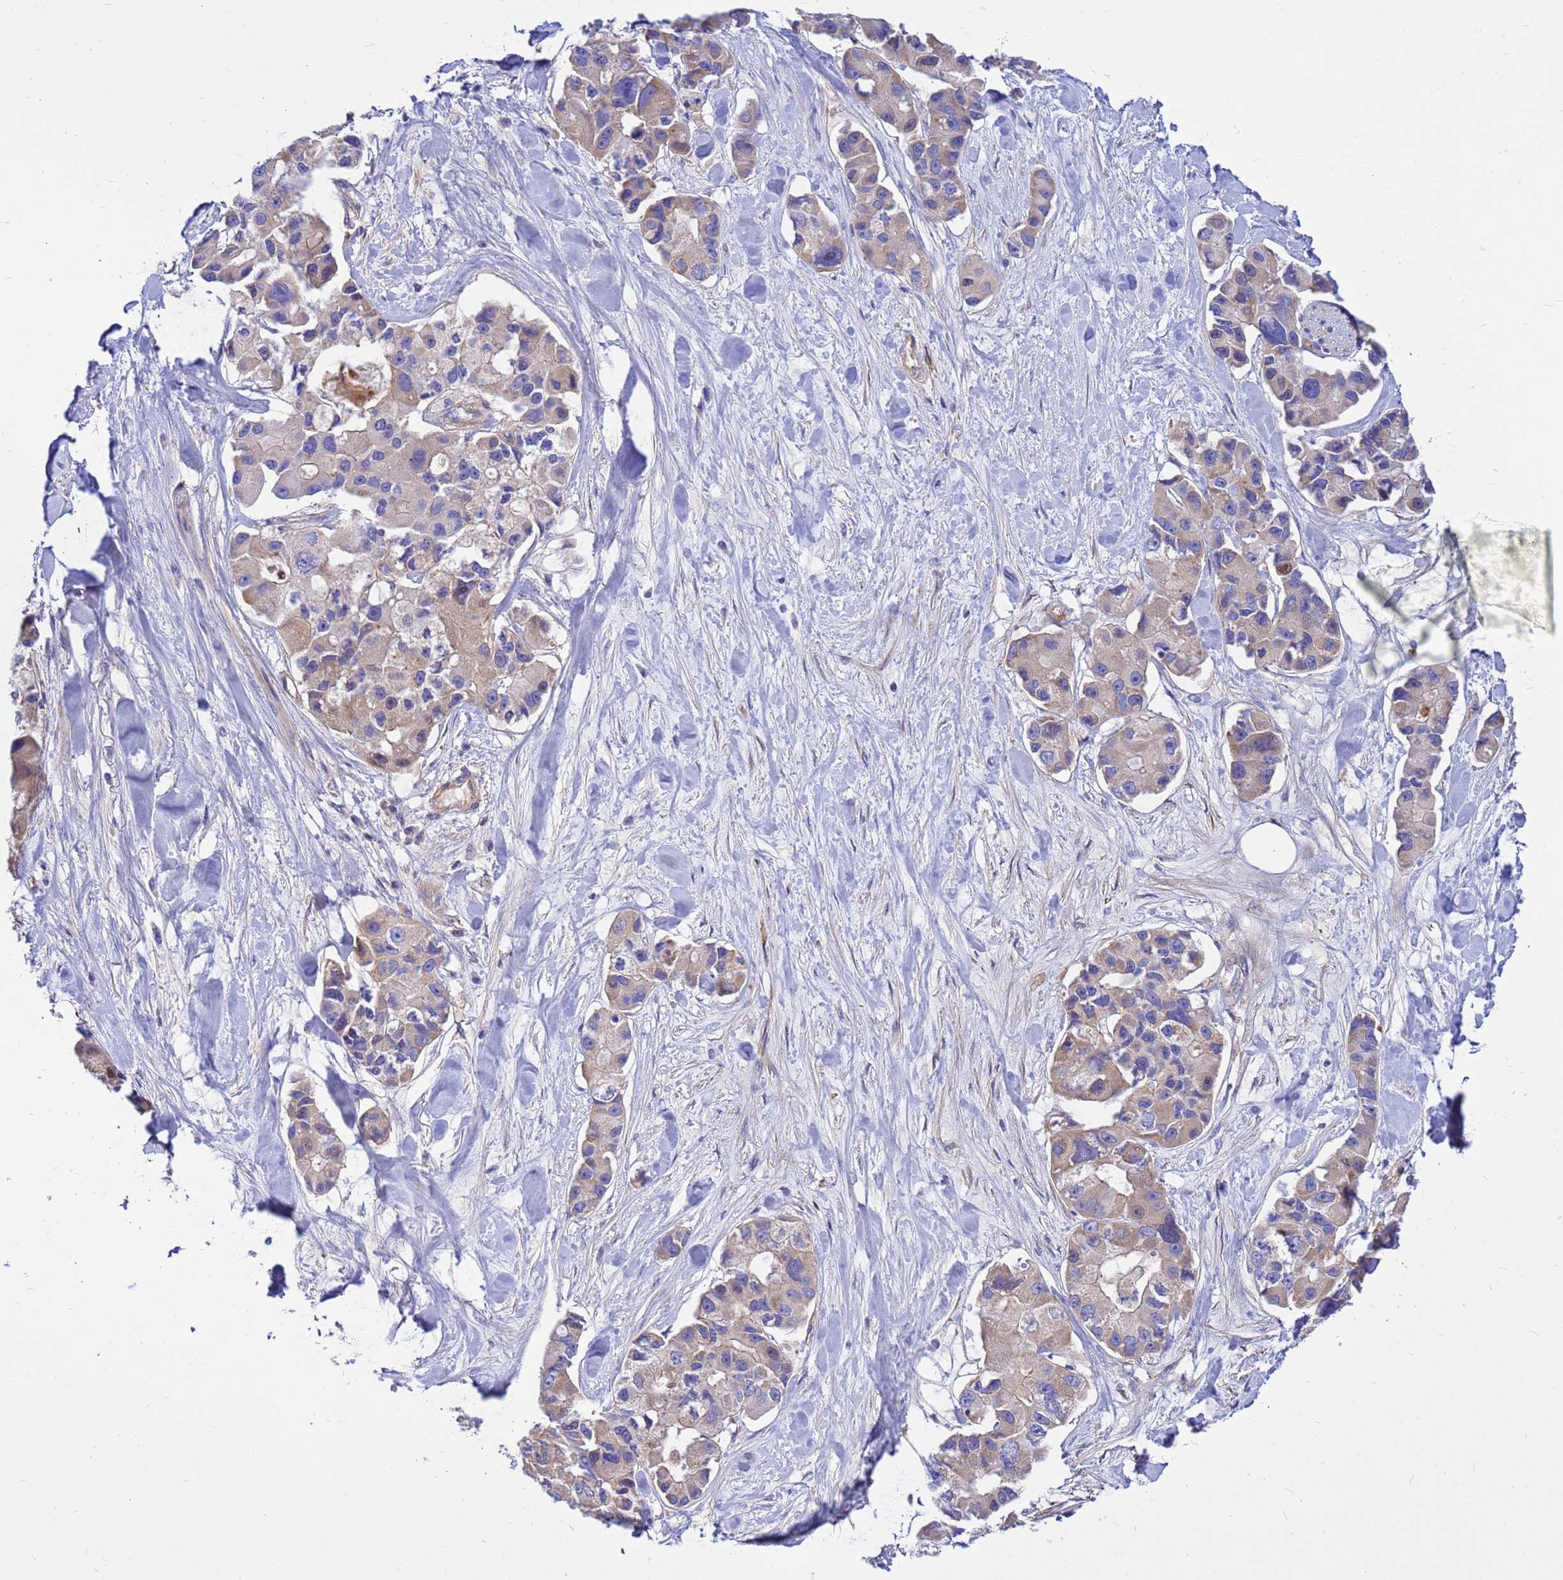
{"staining": {"intensity": "weak", "quantity": "25%-75%", "location": "cytoplasmic/membranous"}, "tissue": "lung cancer", "cell_type": "Tumor cells", "image_type": "cancer", "snomed": [{"axis": "morphology", "description": "Adenocarcinoma, NOS"}, {"axis": "topography", "description": "Lung"}], "caption": "IHC (DAB (3,3'-diaminobenzidine)) staining of lung cancer displays weak cytoplasmic/membranous protein expression in approximately 25%-75% of tumor cells.", "gene": "CRHBP", "patient": {"sex": "female", "age": 54}}